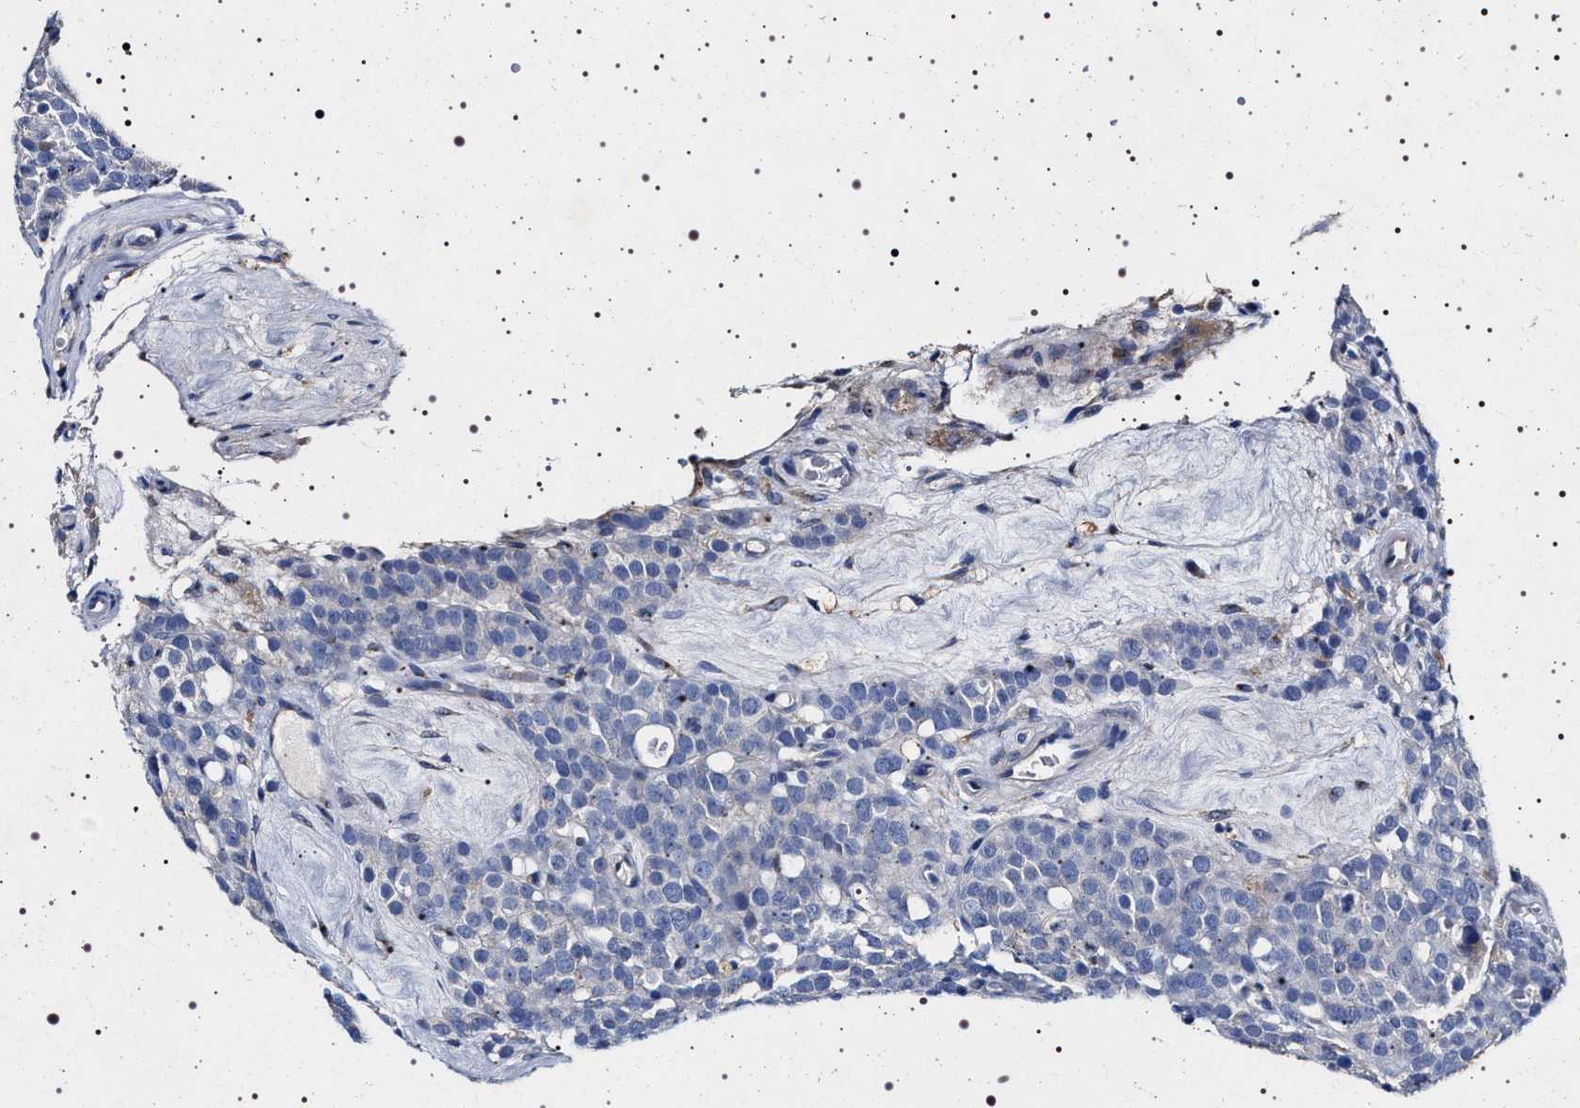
{"staining": {"intensity": "negative", "quantity": "none", "location": "none"}, "tissue": "testis cancer", "cell_type": "Tumor cells", "image_type": "cancer", "snomed": [{"axis": "morphology", "description": "Seminoma, NOS"}, {"axis": "topography", "description": "Testis"}], "caption": "Testis cancer (seminoma) was stained to show a protein in brown. There is no significant staining in tumor cells.", "gene": "NAALADL2", "patient": {"sex": "male", "age": 71}}